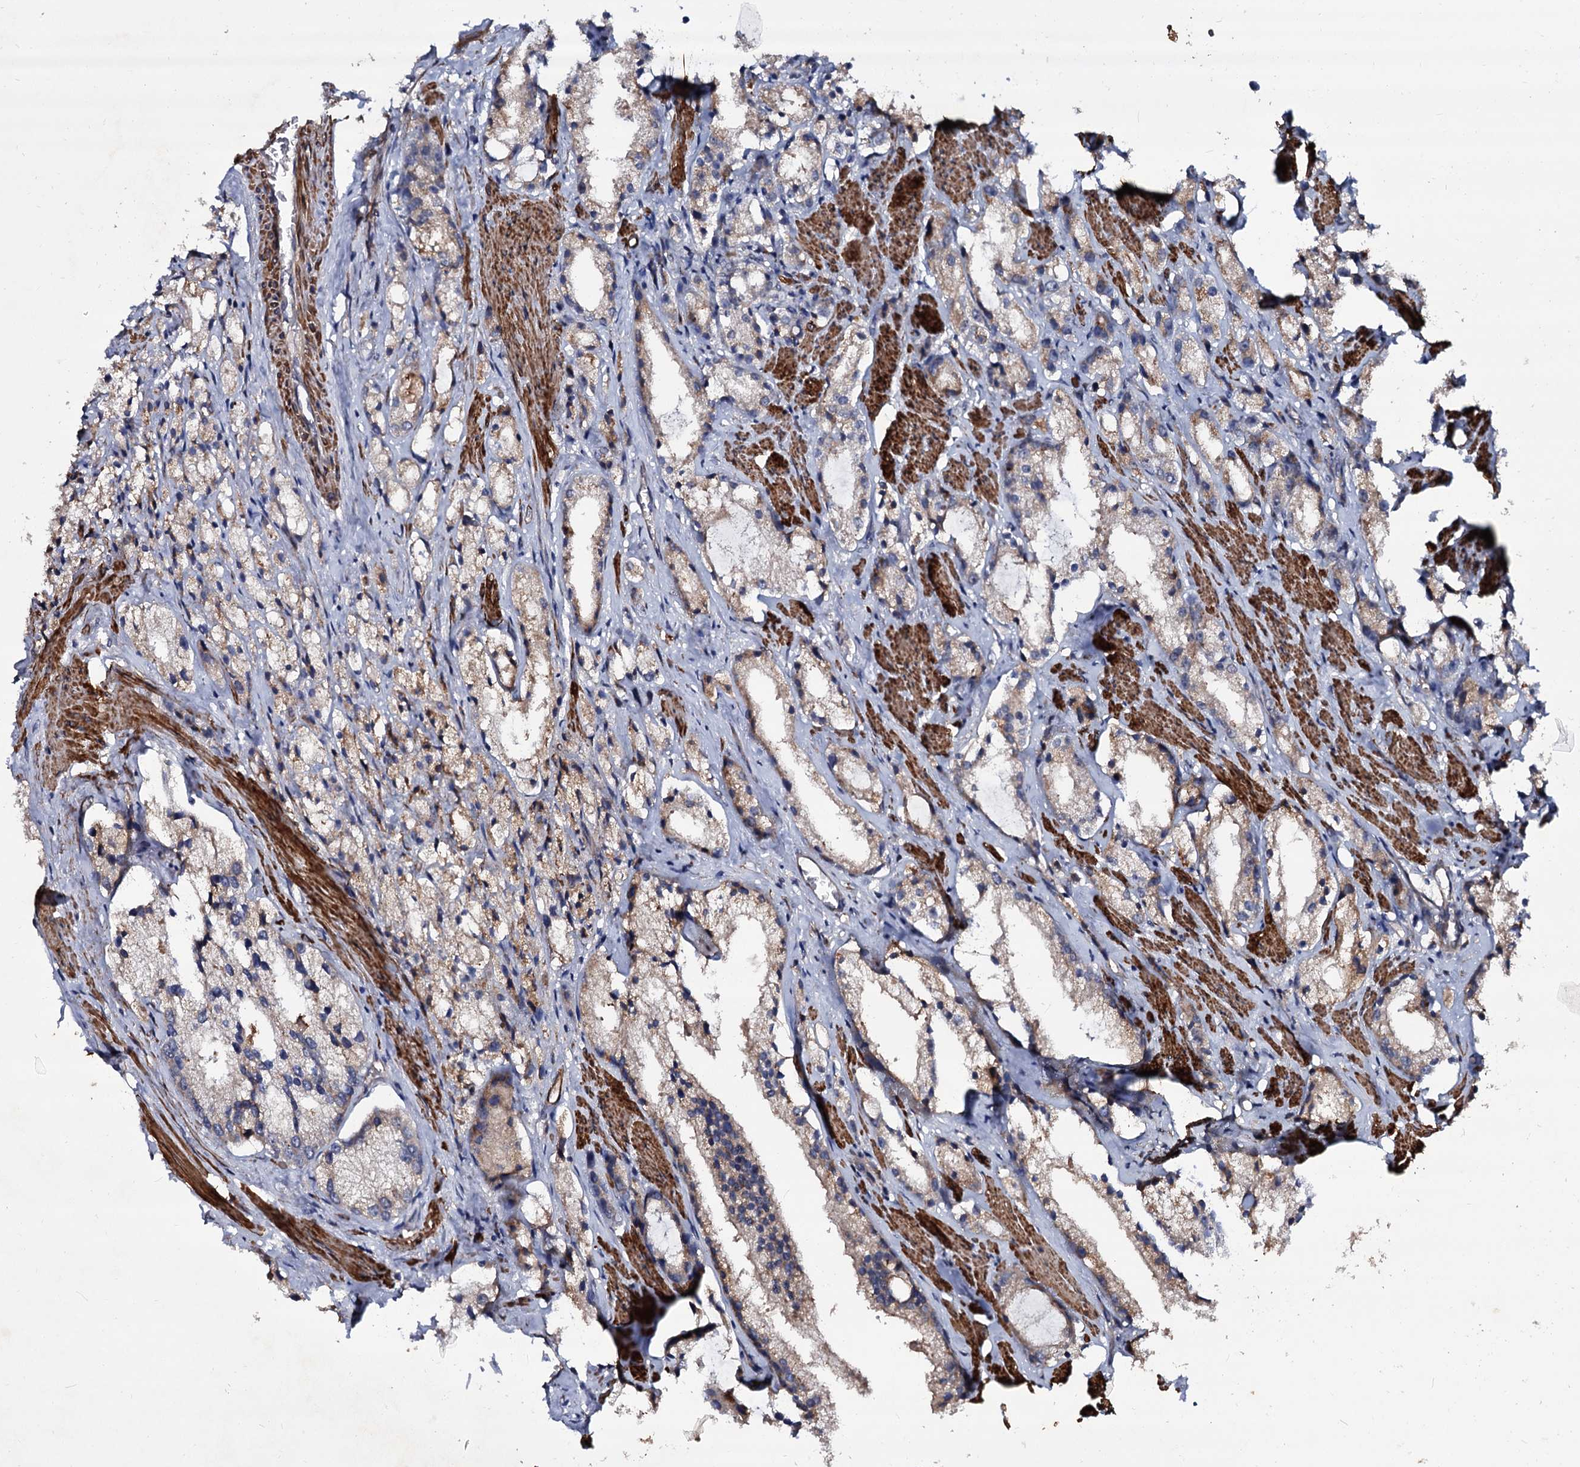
{"staining": {"intensity": "weak", "quantity": "<25%", "location": "cytoplasmic/membranous"}, "tissue": "prostate cancer", "cell_type": "Tumor cells", "image_type": "cancer", "snomed": [{"axis": "morphology", "description": "Adenocarcinoma, High grade"}, {"axis": "topography", "description": "Prostate"}], "caption": "Prostate cancer was stained to show a protein in brown. There is no significant staining in tumor cells.", "gene": "ISM2", "patient": {"sex": "male", "age": 66}}